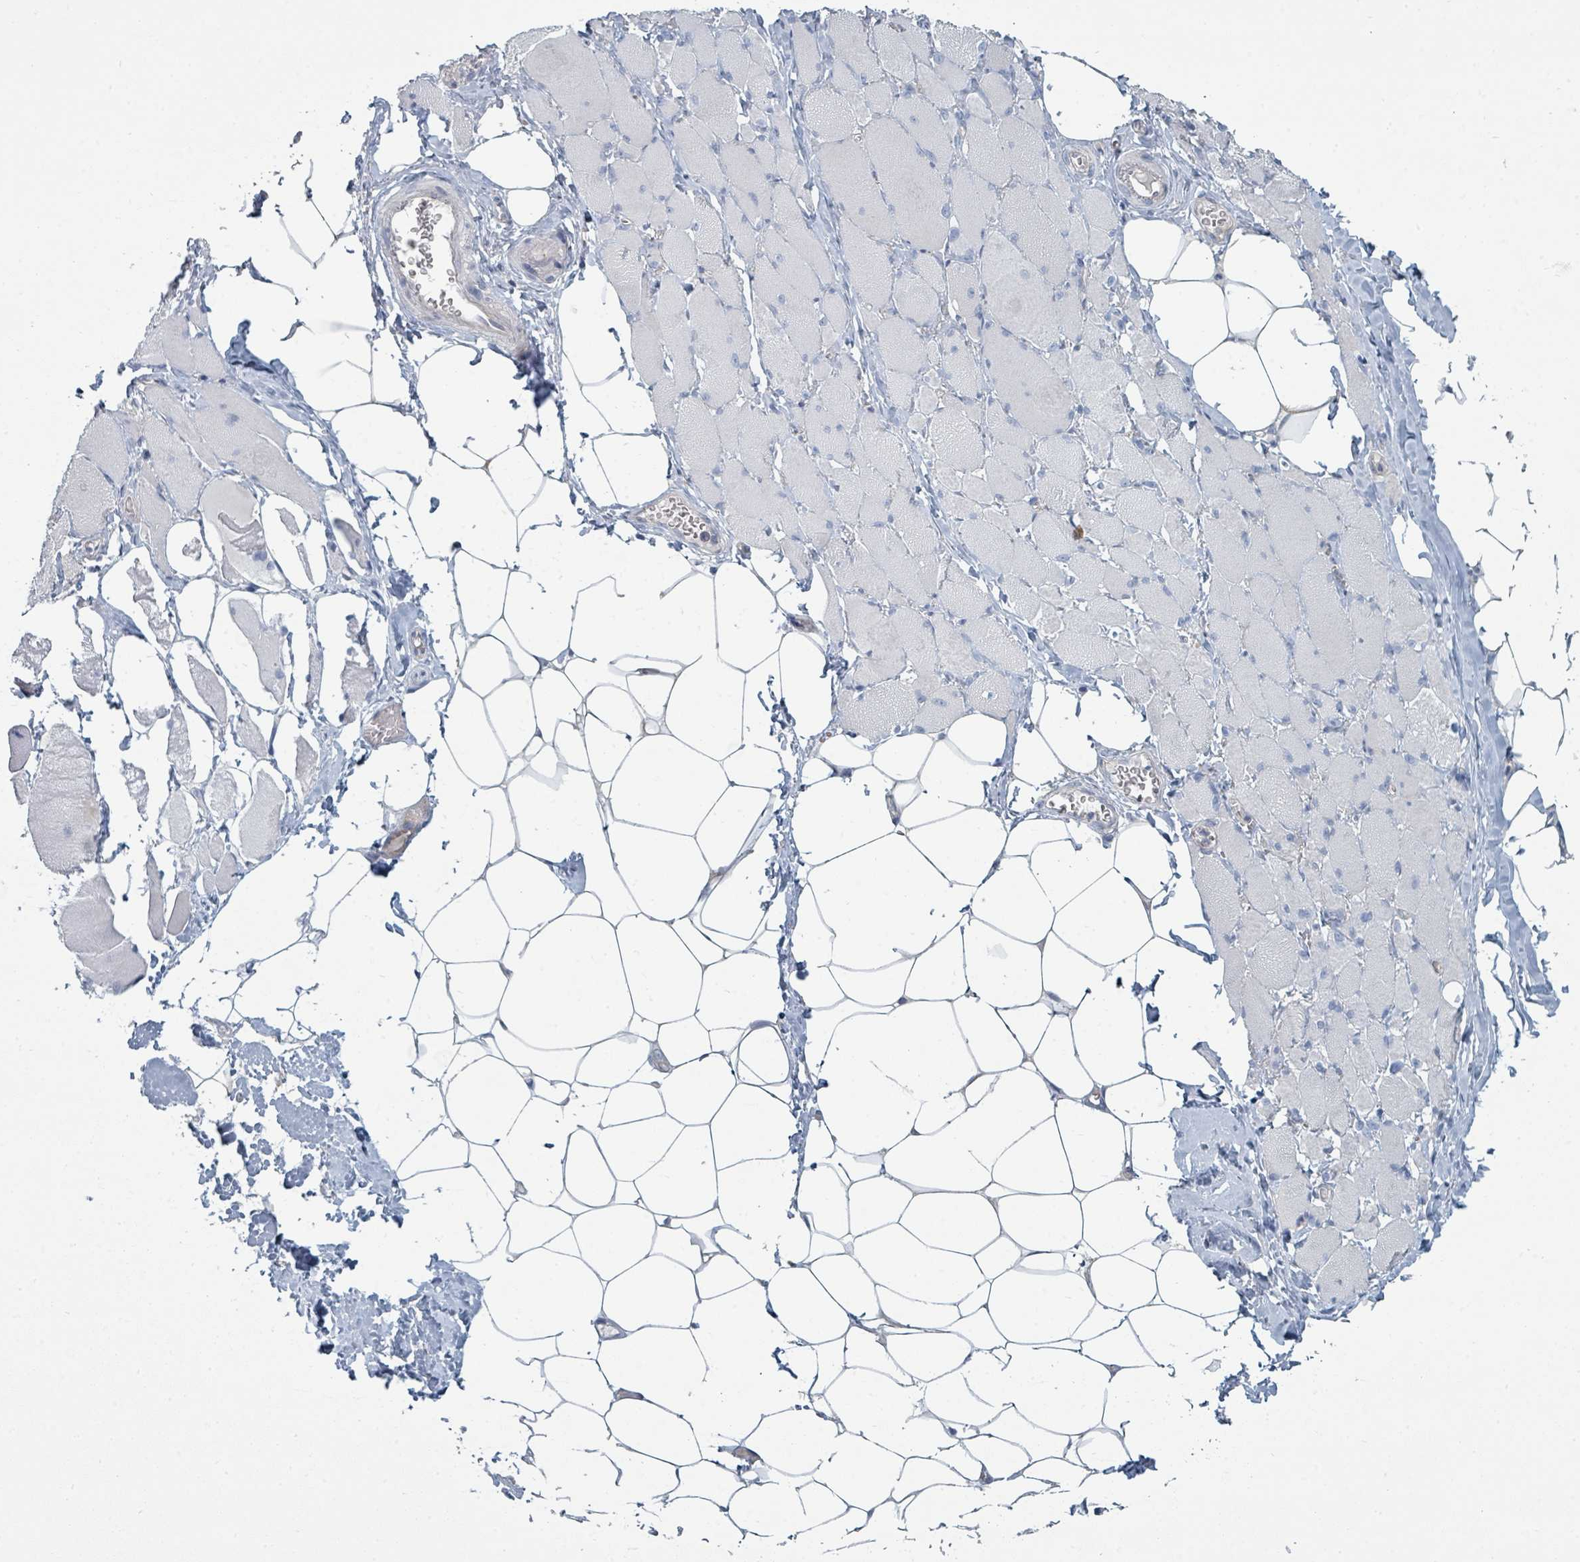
{"staining": {"intensity": "negative", "quantity": "none", "location": "none"}, "tissue": "skeletal muscle", "cell_type": "Myocytes", "image_type": "normal", "snomed": [{"axis": "morphology", "description": "Normal tissue, NOS"}, {"axis": "morphology", "description": "Basal cell carcinoma"}, {"axis": "topography", "description": "Skeletal muscle"}], "caption": "A high-resolution micrograph shows IHC staining of benign skeletal muscle, which shows no significant staining in myocytes.", "gene": "SLC25A45", "patient": {"sex": "female", "age": 64}}